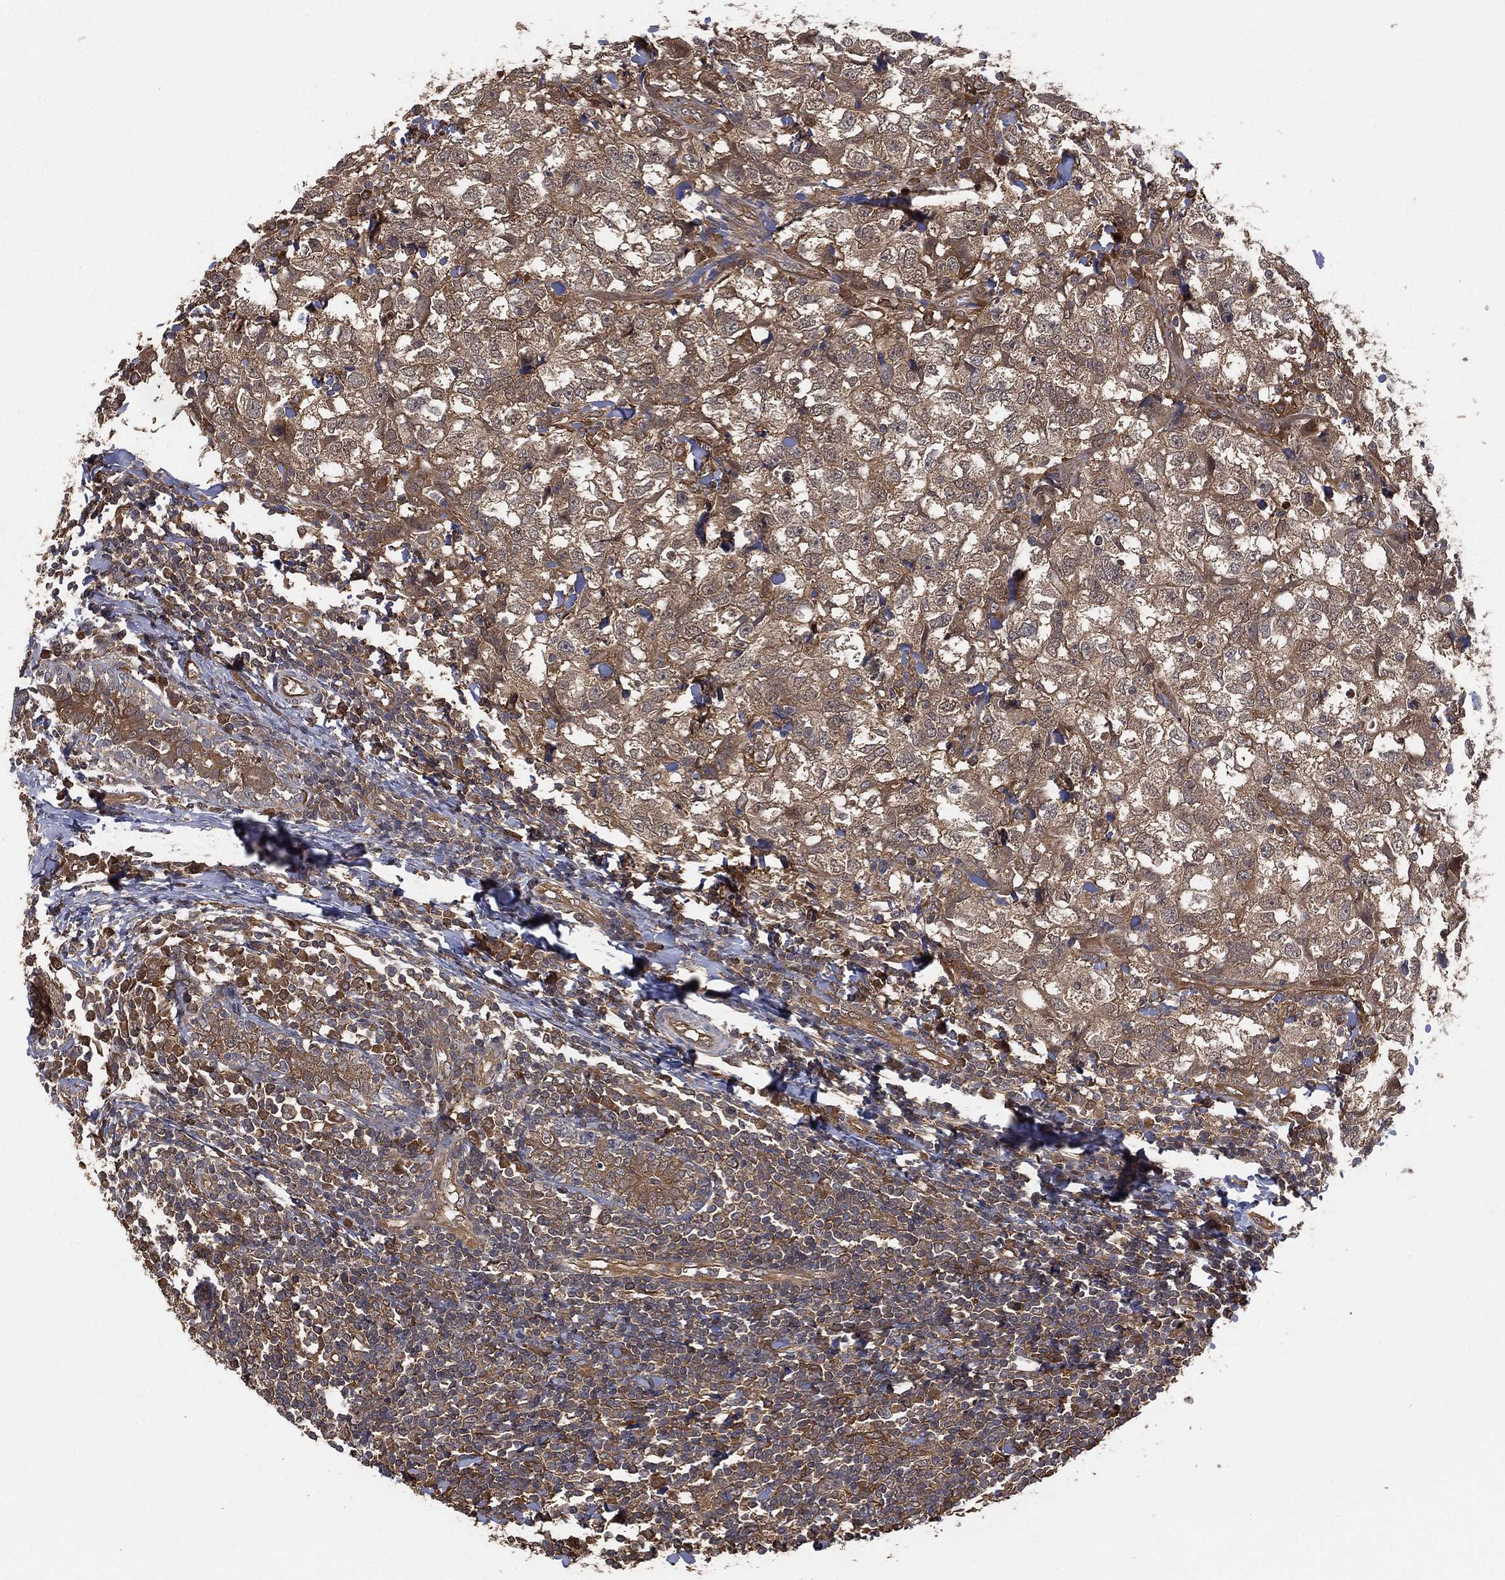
{"staining": {"intensity": "moderate", "quantity": "25%-75%", "location": "cytoplasmic/membranous"}, "tissue": "breast cancer", "cell_type": "Tumor cells", "image_type": "cancer", "snomed": [{"axis": "morphology", "description": "Duct carcinoma"}, {"axis": "topography", "description": "Breast"}], "caption": "Tumor cells demonstrate moderate cytoplasmic/membranous expression in approximately 25%-75% of cells in breast invasive ductal carcinoma.", "gene": "PSMG4", "patient": {"sex": "female", "age": 30}}